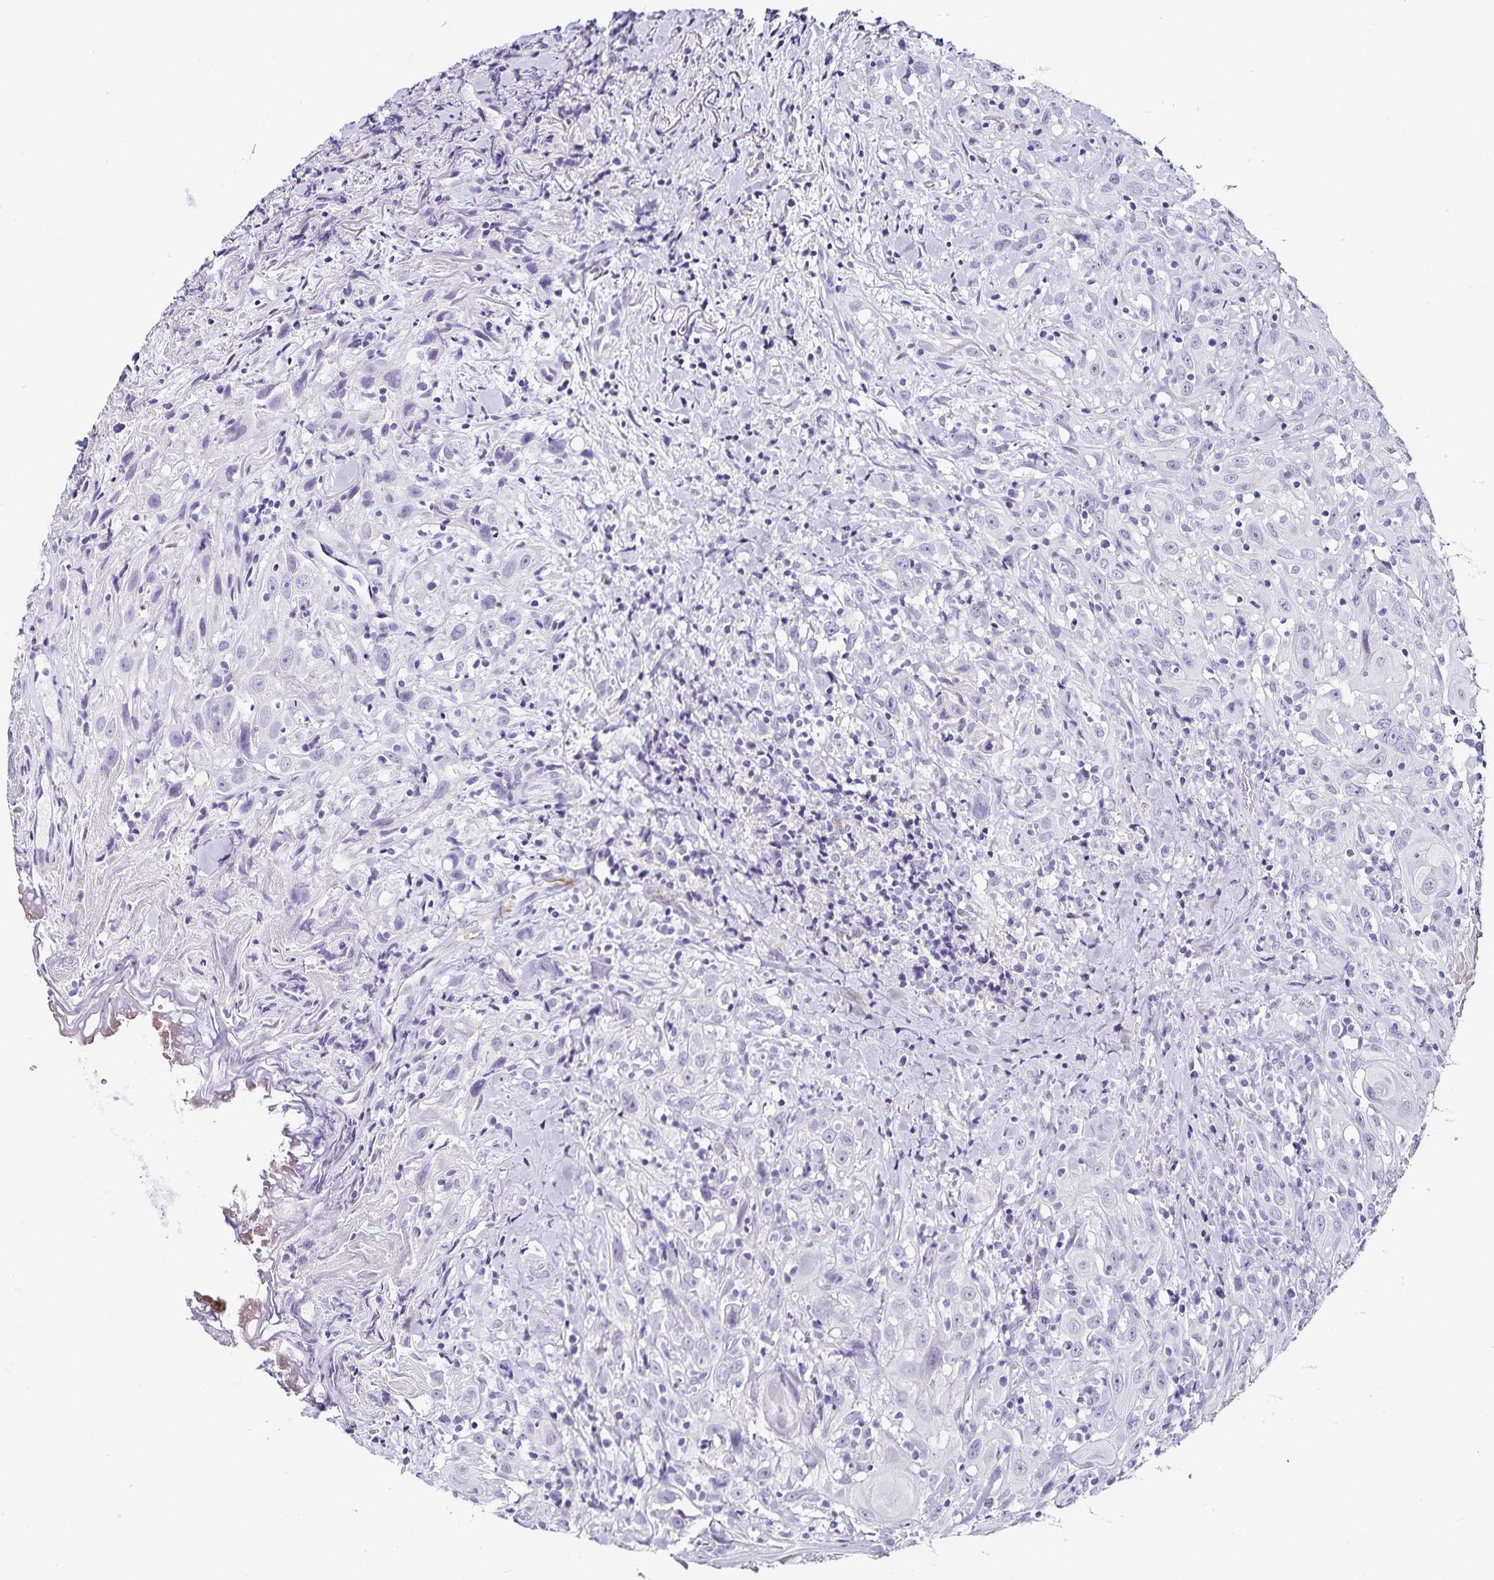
{"staining": {"intensity": "negative", "quantity": "none", "location": "none"}, "tissue": "head and neck cancer", "cell_type": "Tumor cells", "image_type": "cancer", "snomed": [{"axis": "morphology", "description": "Squamous cell carcinoma, NOS"}, {"axis": "topography", "description": "Head-Neck"}], "caption": "There is no significant positivity in tumor cells of head and neck cancer (squamous cell carcinoma).", "gene": "TSPAN7", "patient": {"sex": "female", "age": 95}}